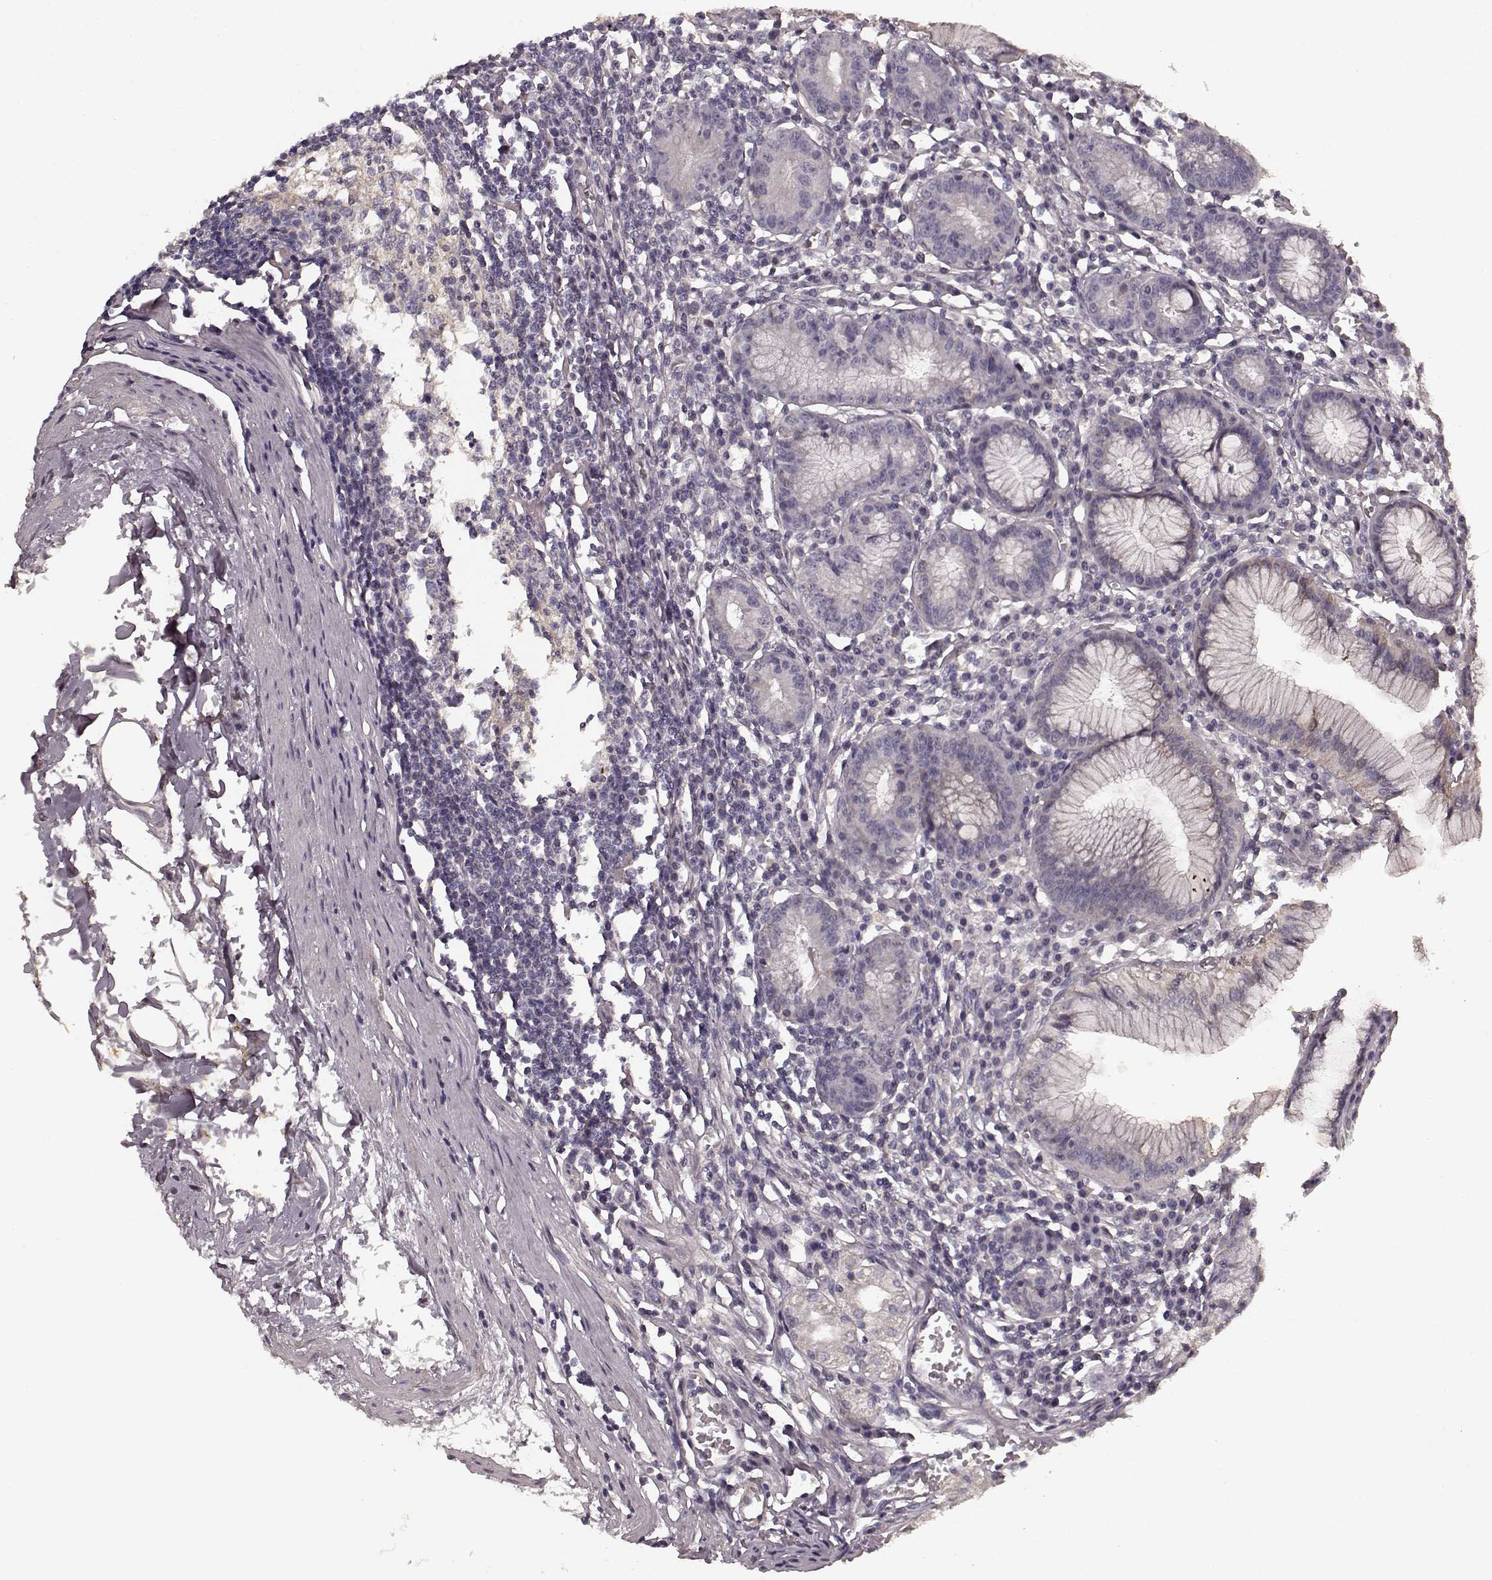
{"staining": {"intensity": "moderate", "quantity": "<25%", "location": "cytoplasmic/membranous"}, "tissue": "stomach", "cell_type": "Glandular cells", "image_type": "normal", "snomed": [{"axis": "morphology", "description": "Normal tissue, NOS"}, {"axis": "topography", "description": "Stomach"}], "caption": "Approximately <25% of glandular cells in unremarkable human stomach show moderate cytoplasmic/membranous protein expression as visualized by brown immunohistochemical staining.", "gene": "PRKCE", "patient": {"sex": "male", "age": 55}}